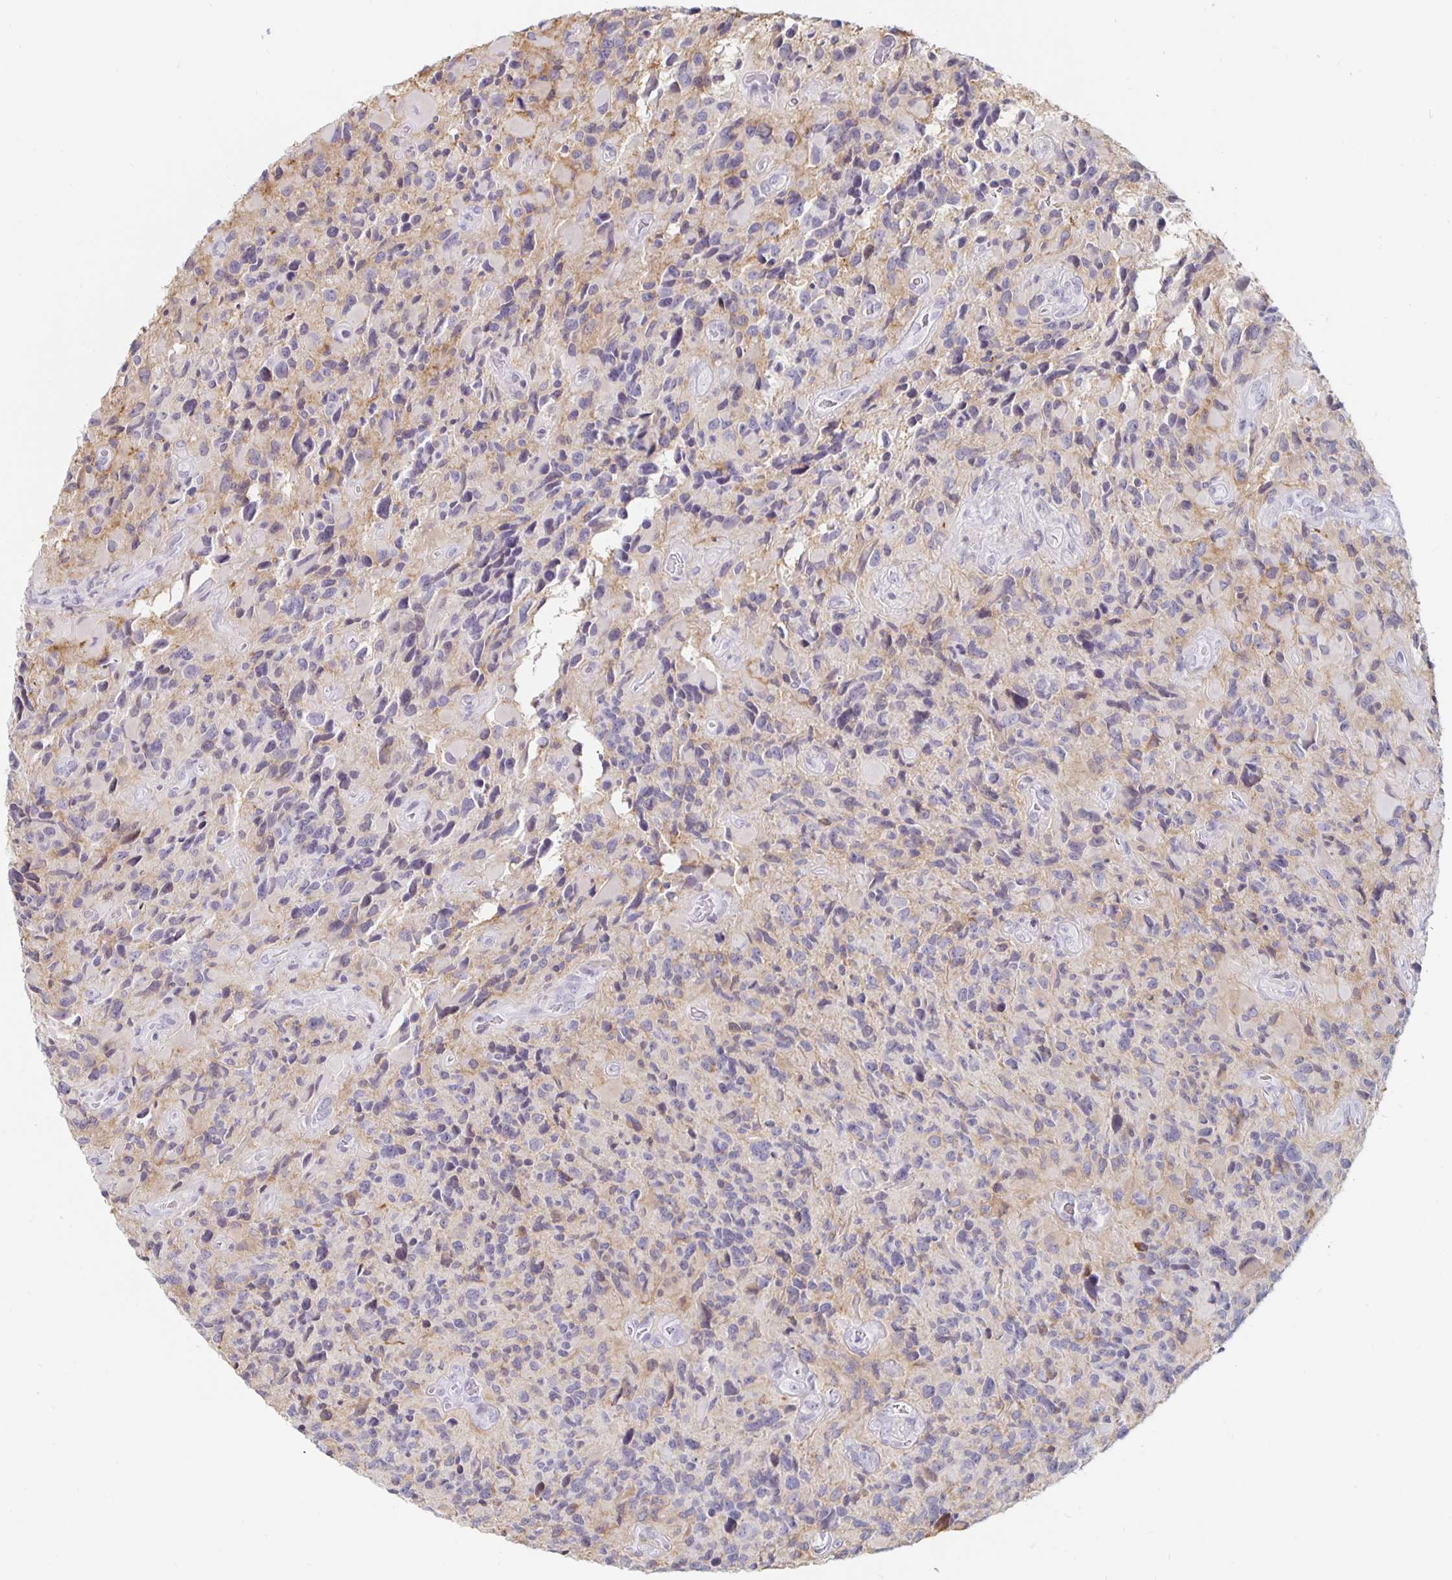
{"staining": {"intensity": "negative", "quantity": "none", "location": "none"}, "tissue": "glioma", "cell_type": "Tumor cells", "image_type": "cancer", "snomed": [{"axis": "morphology", "description": "Glioma, malignant, High grade"}, {"axis": "topography", "description": "Brain"}], "caption": "Malignant glioma (high-grade) stained for a protein using immunohistochemistry shows no positivity tumor cells.", "gene": "KCNQ2", "patient": {"sex": "male", "age": 46}}